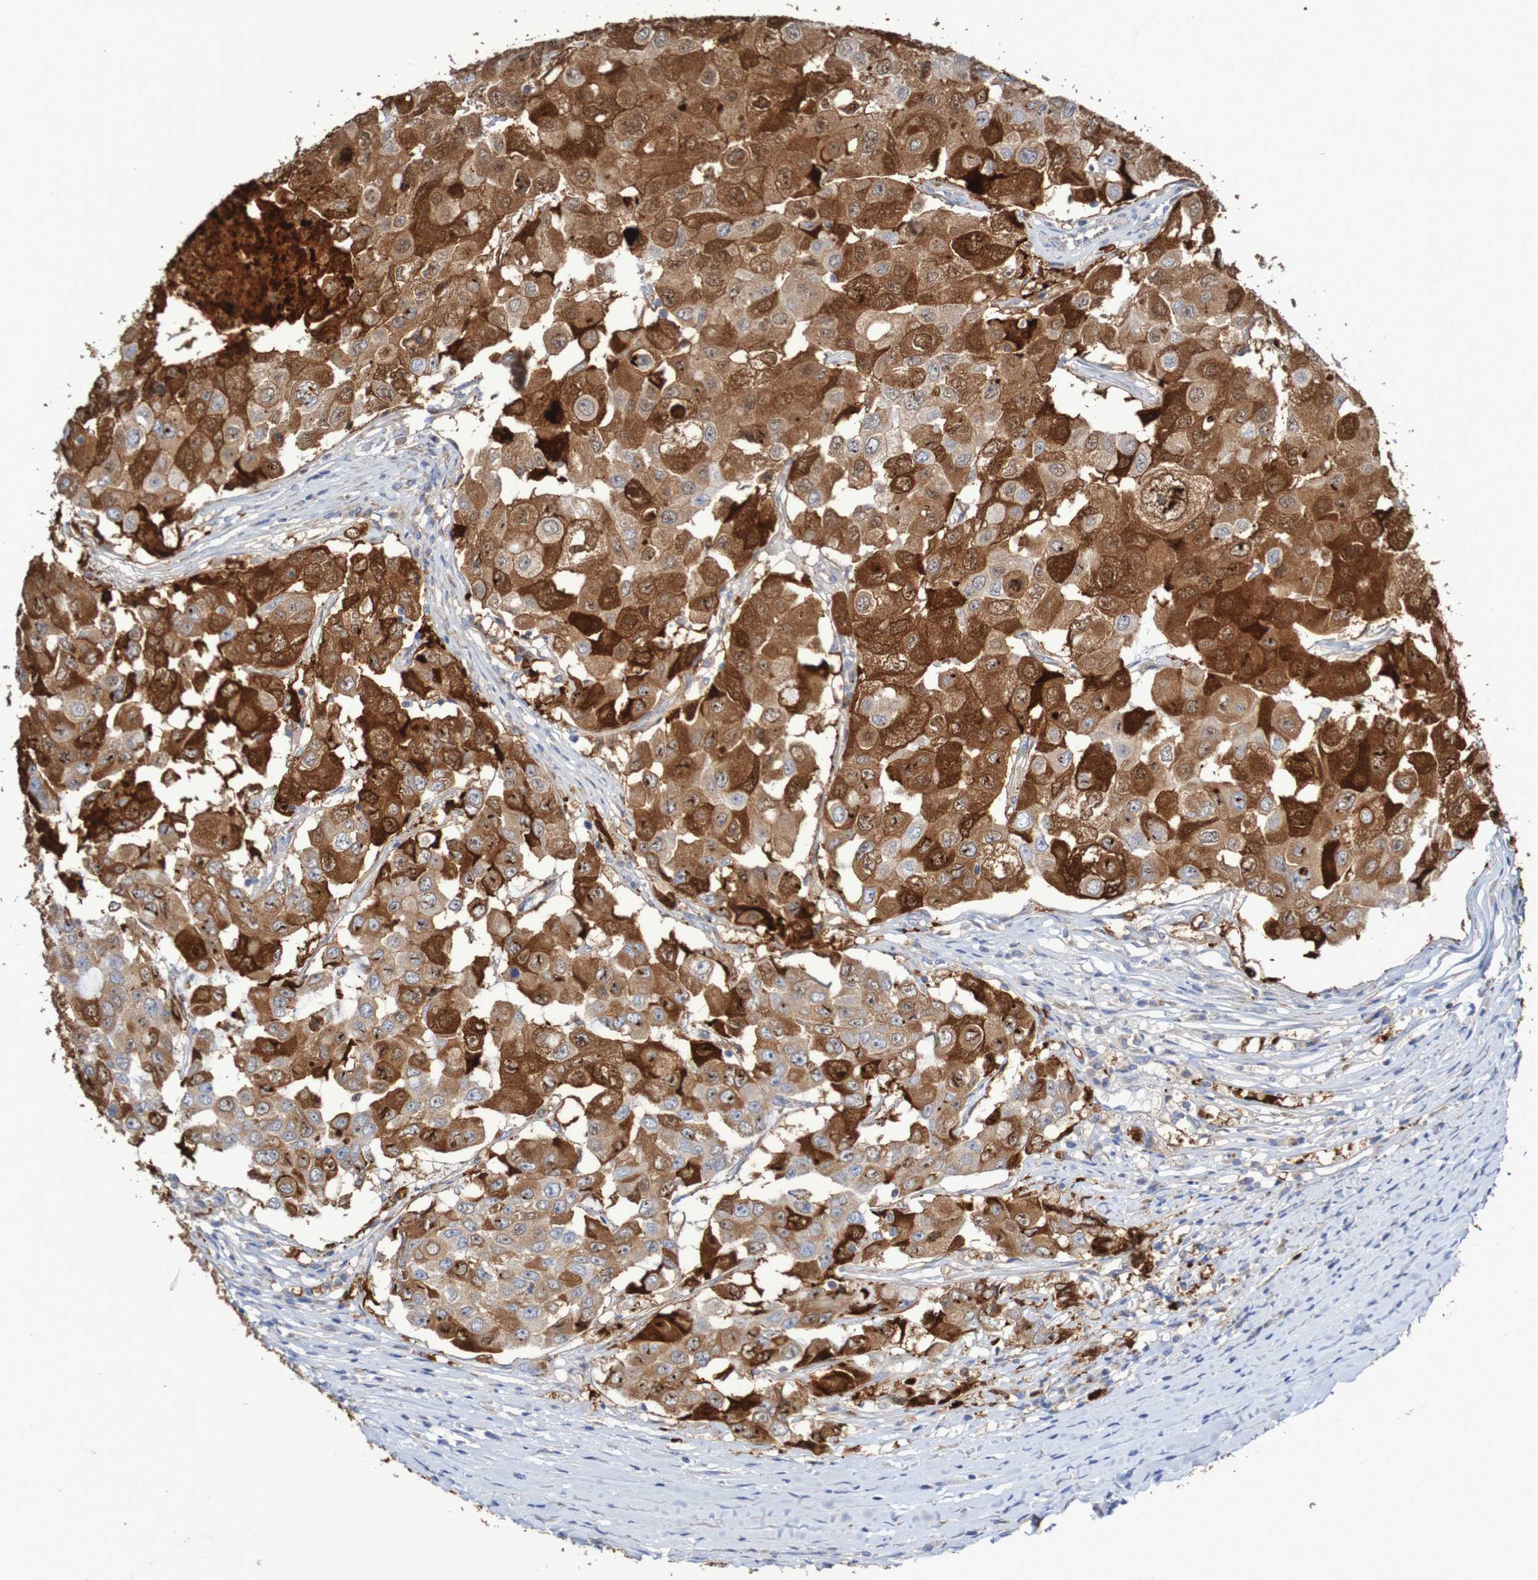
{"staining": {"intensity": "strong", "quantity": ">75%", "location": "cytoplasmic/membranous,nuclear"}, "tissue": "breast cancer", "cell_type": "Tumor cells", "image_type": "cancer", "snomed": [{"axis": "morphology", "description": "Duct carcinoma"}, {"axis": "topography", "description": "Breast"}], "caption": "Breast invasive ductal carcinoma tissue demonstrates strong cytoplasmic/membranous and nuclear positivity in approximately >75% of tumor cells, visualized by immunohistochemistry.", "gene": "PARP4", "patient": {"sex": "female", "age": 27}}